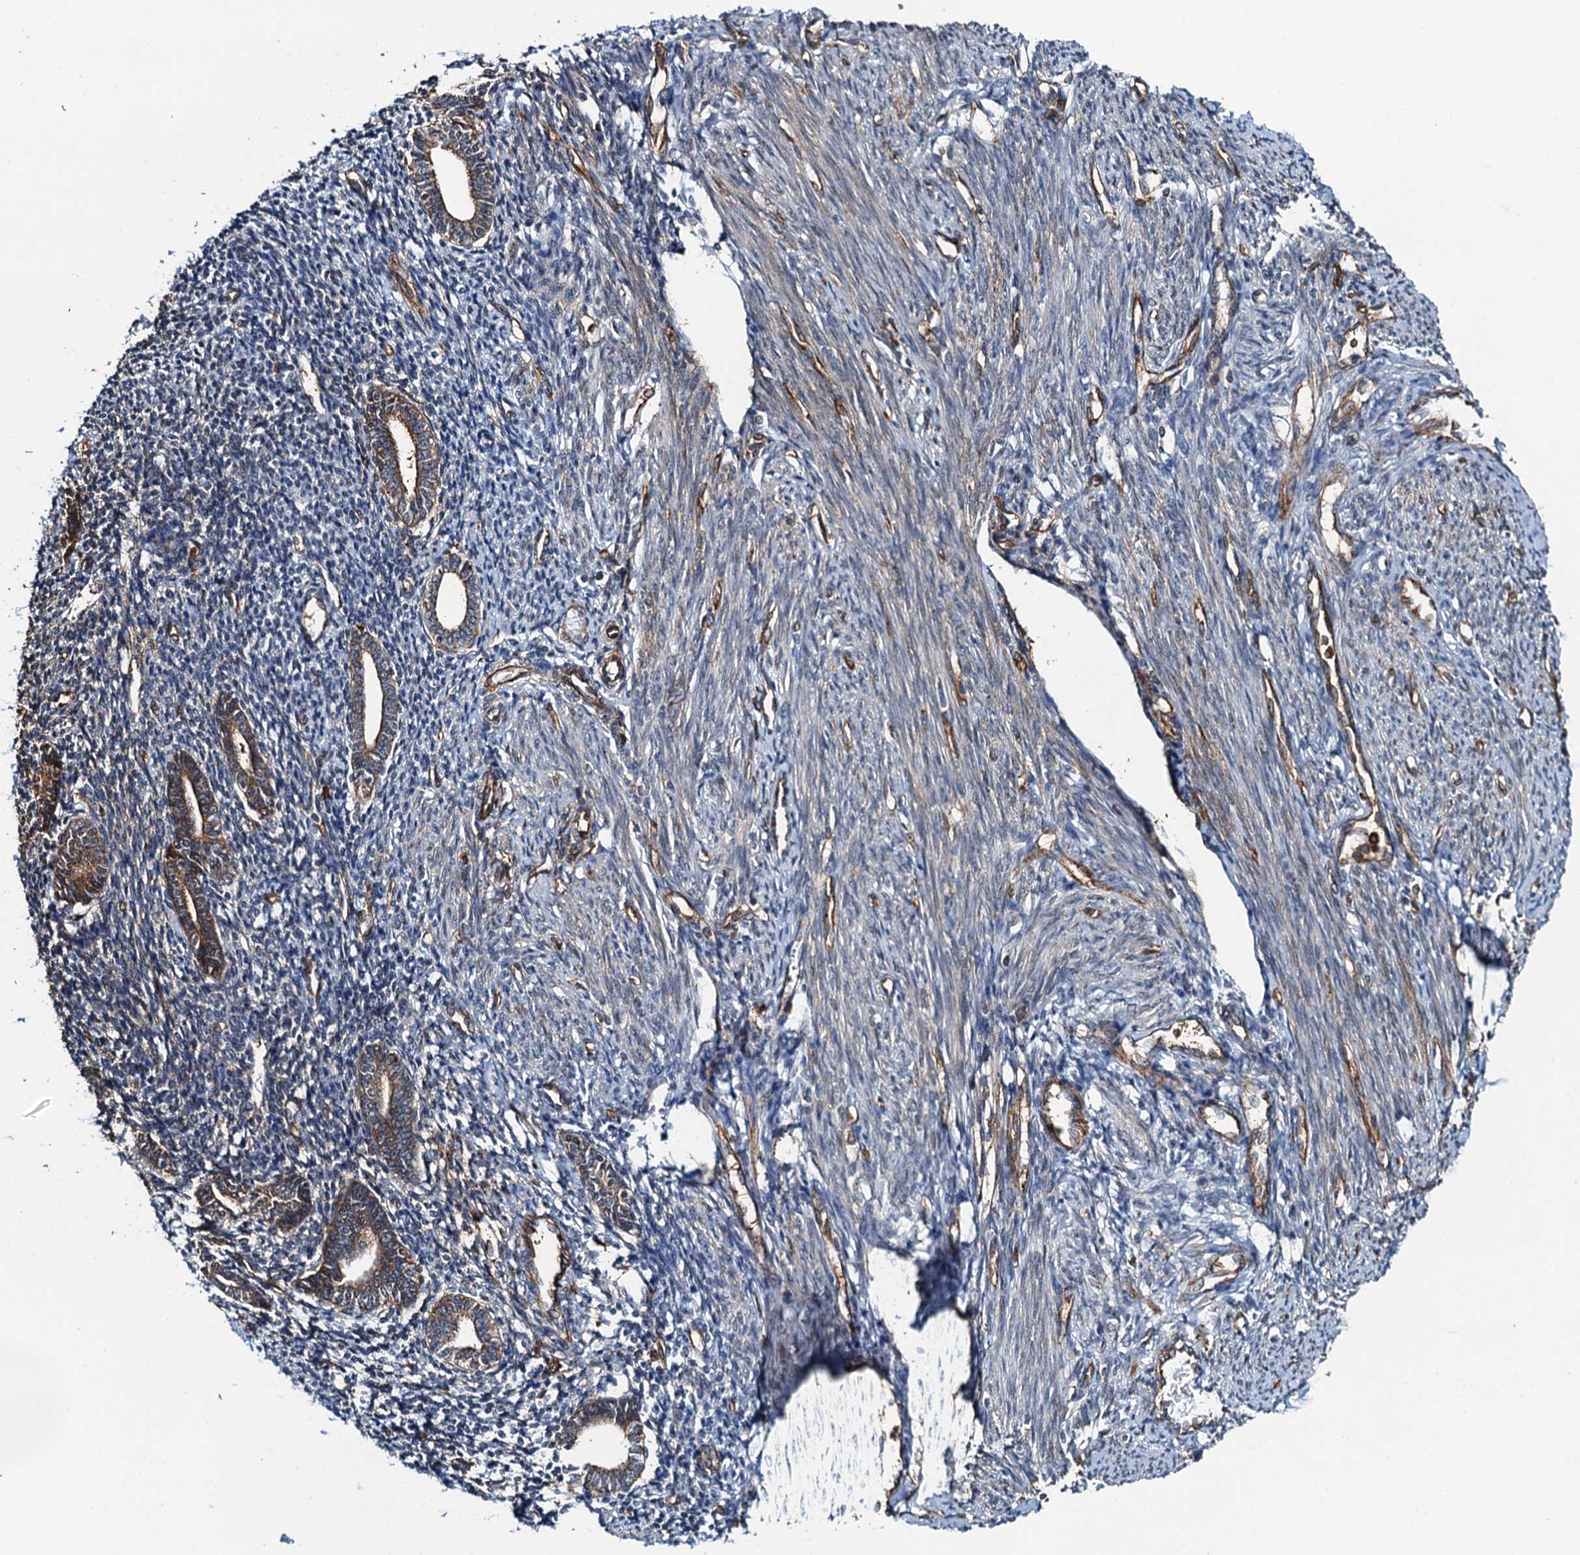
{"staining": {"intensity": "moderate", "quantity": "25%-75%", "location": "cytoplasmic/membranous"}, "tissue": "endometrium", "cell_type": "Cells in endometrial stroma", "image_type": "normal", "snomed": [{"axis": "morphology", "description": "Normal tissue, NOS"}, {"axis": "topography", "description": "Endometrium"}], "caption": "There is medium levels of moderate cytoplasmic/membranous staining in cells in endometrial stroma of unremarkable endometrium, as demonstrated by immunohistochemical staining (brown color).", "gene": "WHAMM", "patient": {"sex": "female", "age": 56}}